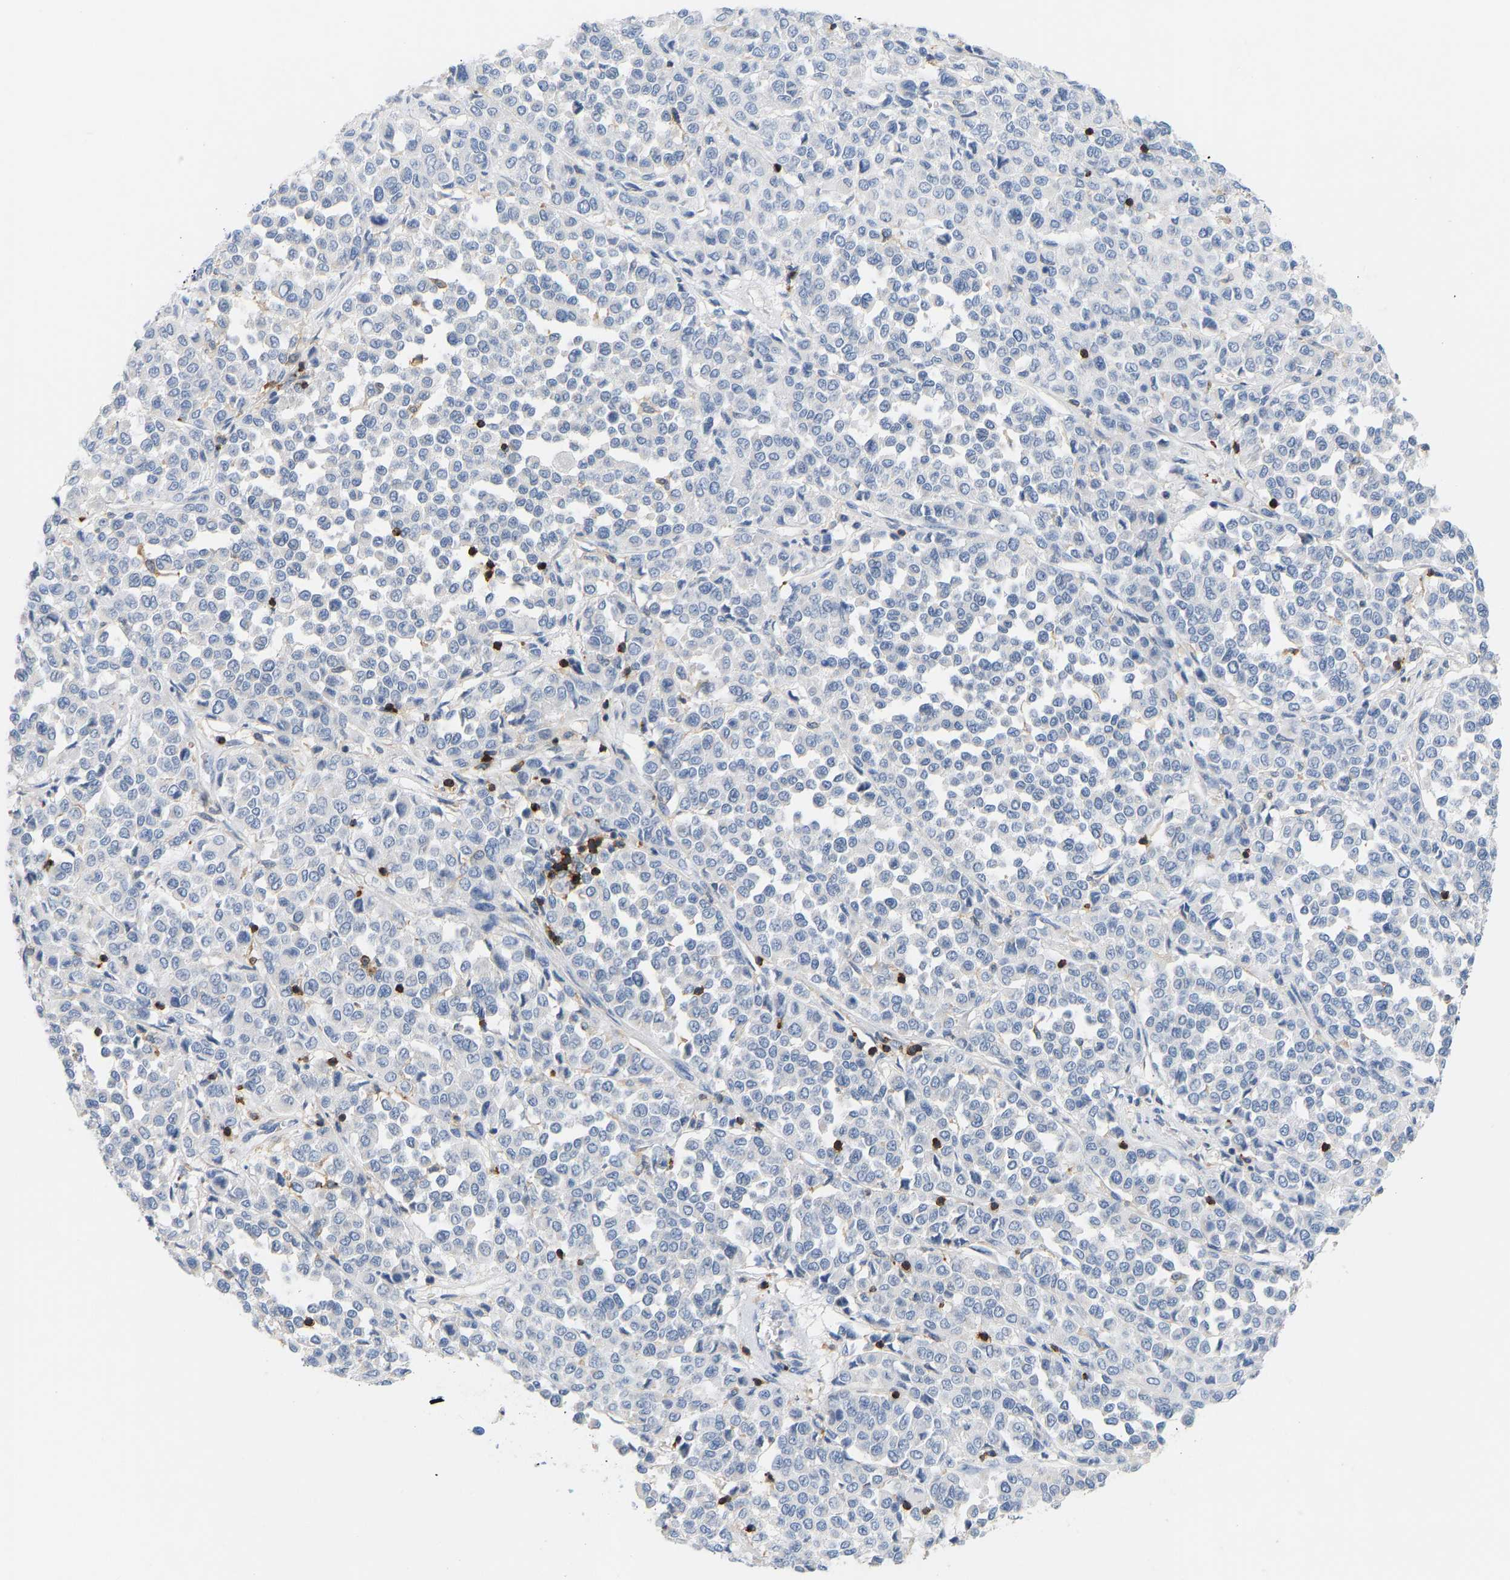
{"staining": {"intensity": "negative", "quantity": "none", "location": "none"}, "tissue": "melanoma", "cell_type": "Tumor cells", "image_type": "cancer", "snomed": [{"axis": "morphology", "description": "Malignant melanoma, Metastatic site"}, {"axis": "topography", "description": "Pancreas"}], "caption": "A histopathology image of melanoma stained for a protein reveals no brown staining in tumor cells. (Immunohistochemistry, brightfield microscopy, high magnification).", "gene": "EVL", "patient": {"sex": "female", "age": 30}}